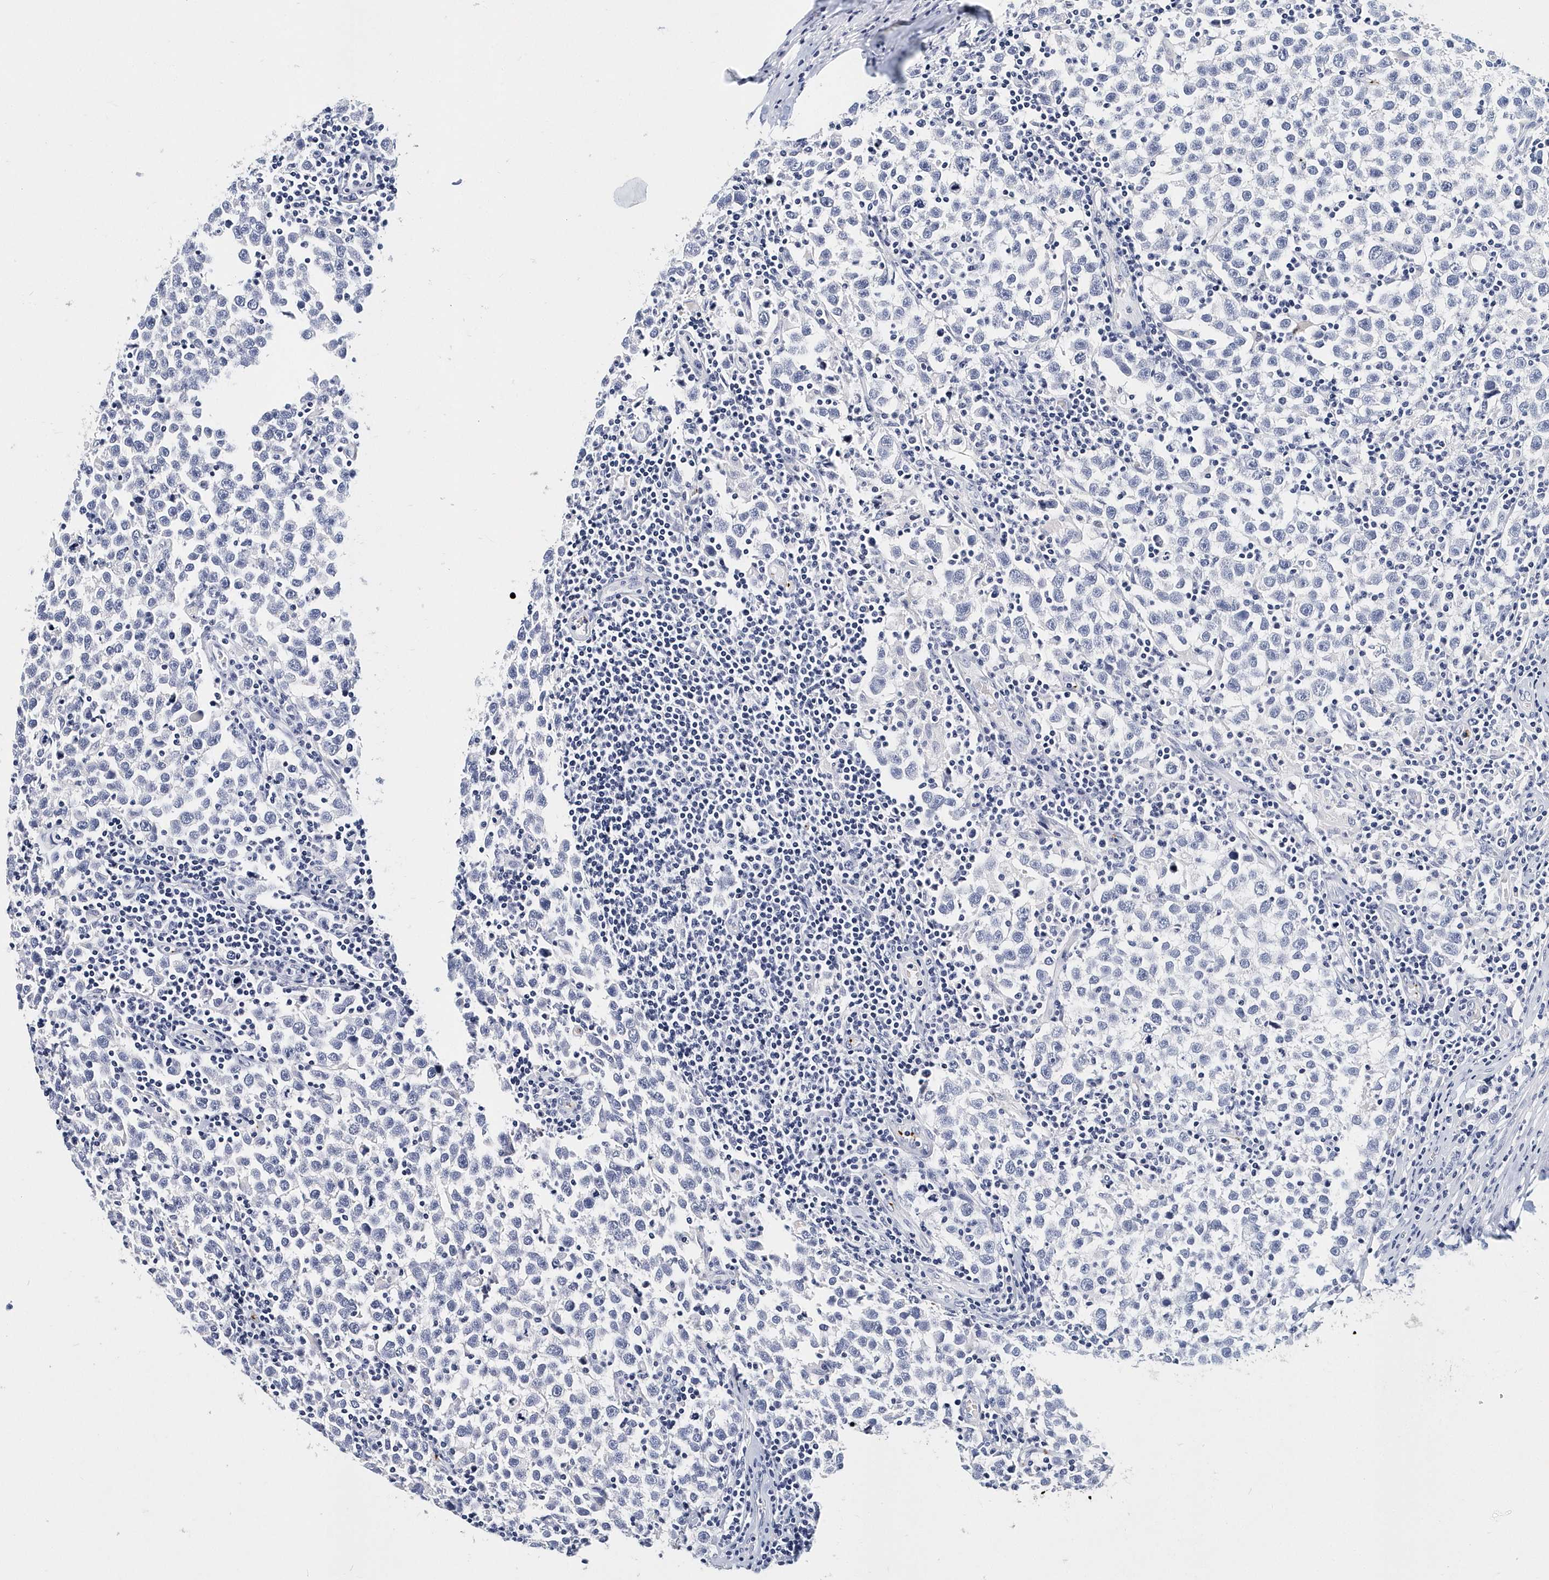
{"staining": {"intensity": "negative", "quantity": "none", "location": "none"}, "tissue": "testis cancer", "cell_type": "Tumor cells", "image_type": "cancer", "snomed": [{"axis": "morphology", "description": "Normal tissue, NOS"}, {"axis": "morphology", "description": "Seminoma, NOS"}, {"axis": "topography", "description": "Testis"}], "caption": "A high-resolution photomicrograph shows immunohistochemistry (IHC) staining of testis cancer, which shows no significant staining in tumor cells.", "gene": "ITGA2B", "patient": {"sex": "male", "age": 43}}